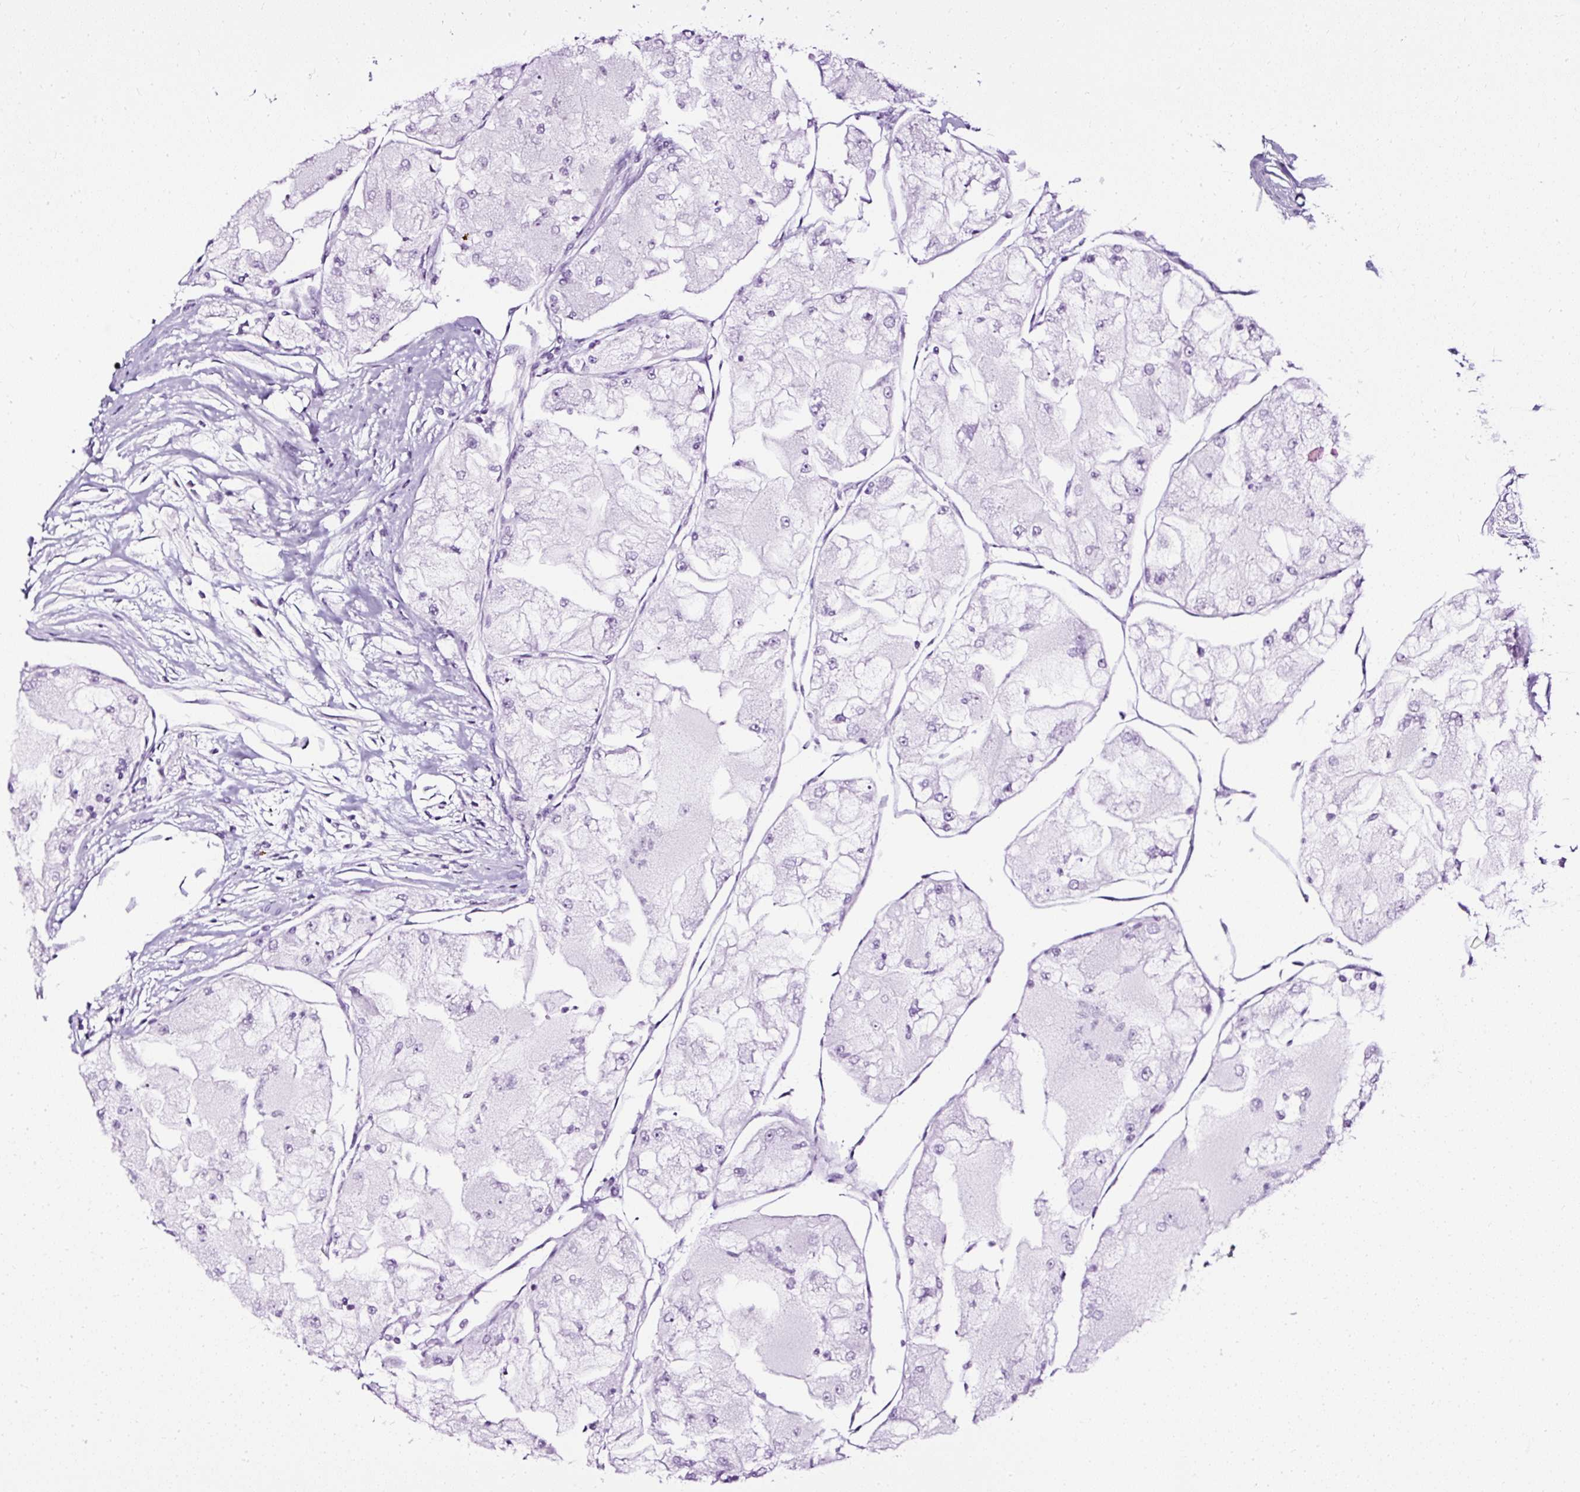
{"staining": {"intensity": "negative", "quantity": "none", "location": "none"}, "tissue": "renal cancer", "cell_type": "Tumor cells", "image_type": "cancer", "snomed": [{"axis": "morphology", "description": "Adenocarcinoma, NOS"}, {"axis": "topography", "description": "Kidney"}], "caption": "Protein analysis of renal adenocarcinoma exhibits no significant positivity in tumor cells. (DAB (3,3'-diaminobenzidine) immunohistochemistry, high magnification).", "gene": "ATP2A1", "patient": {"sex": "female", "age": 72}}